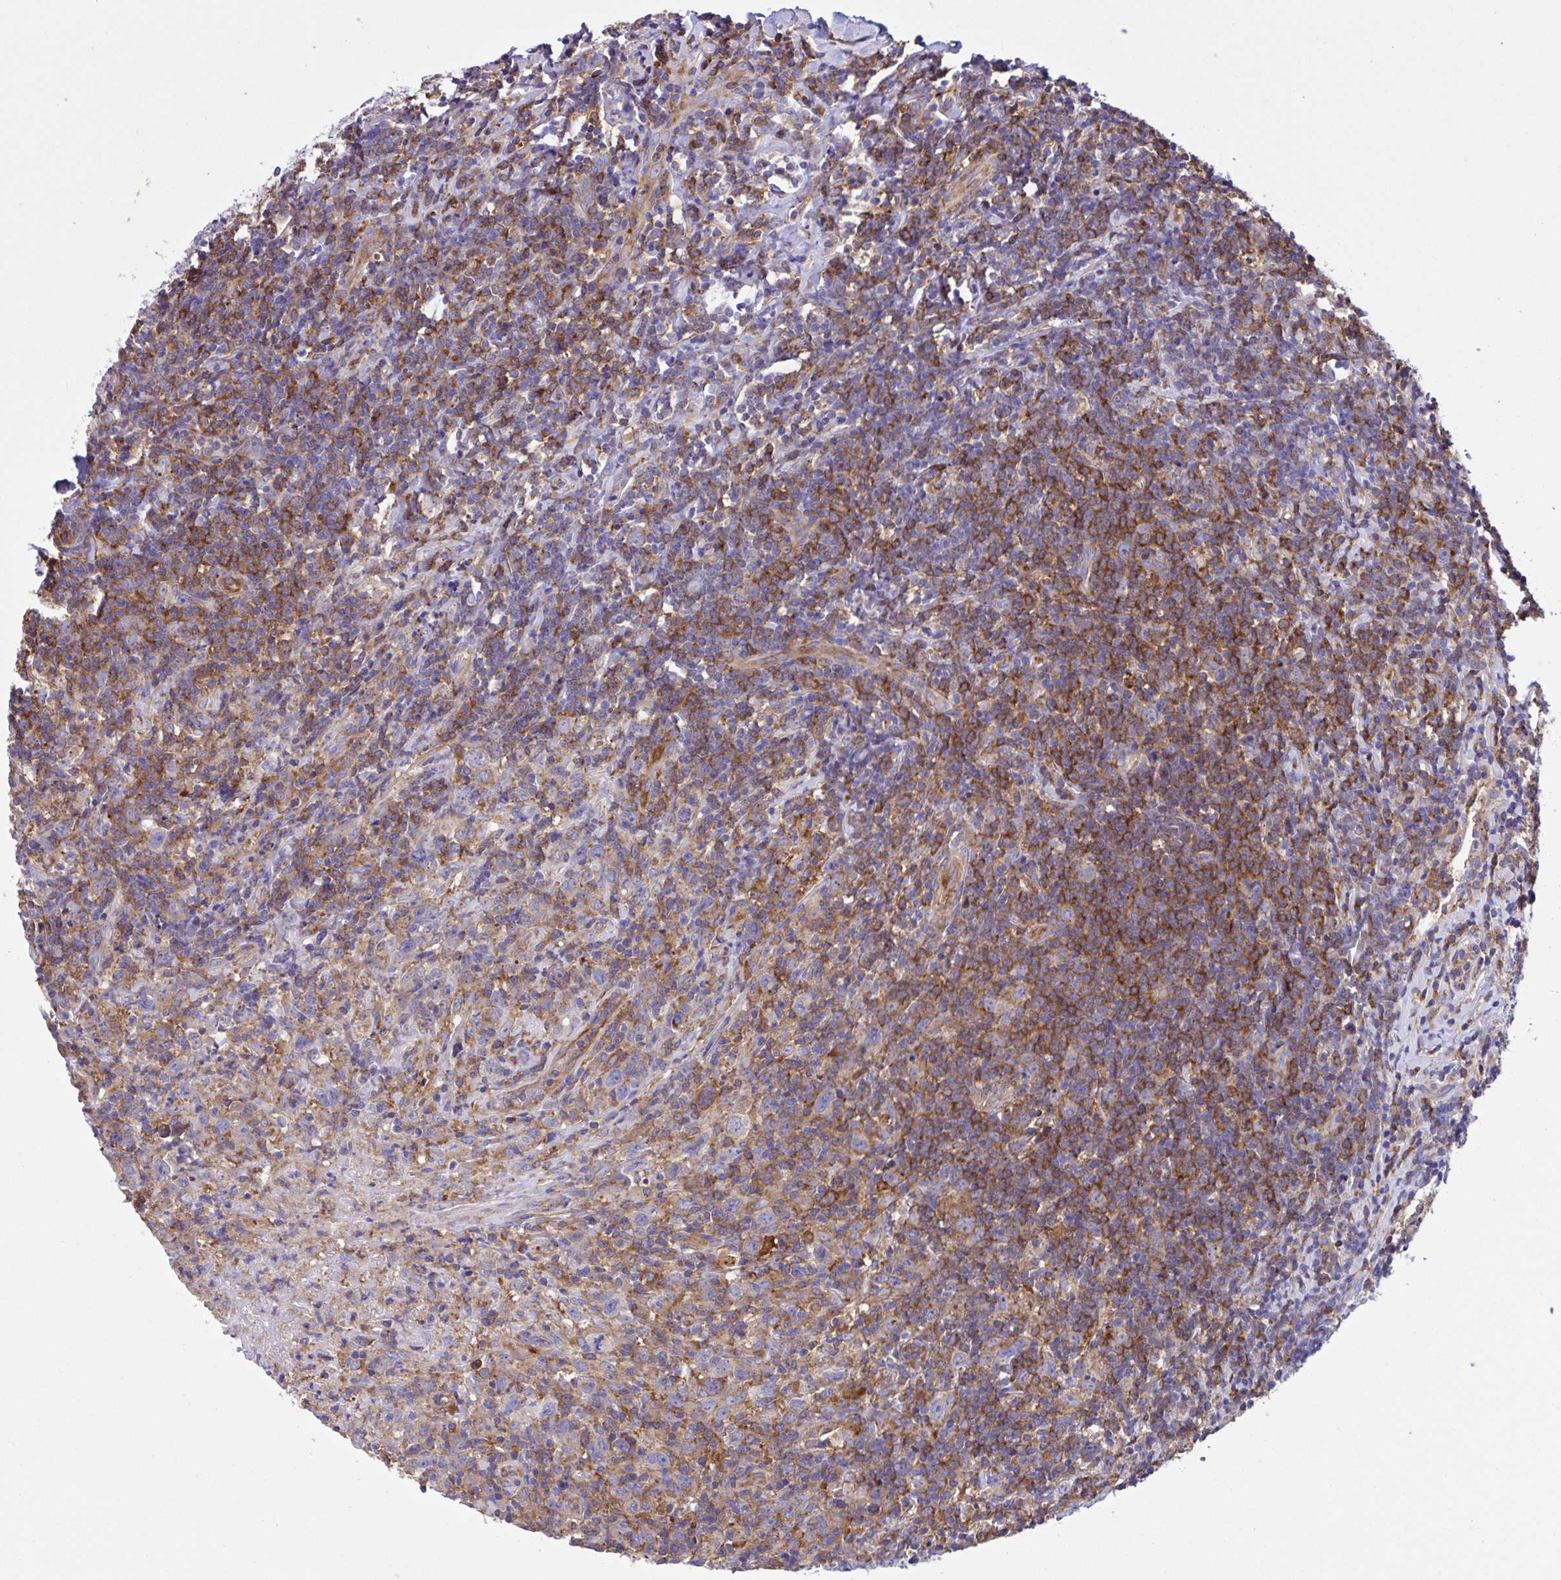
{"staining": {"intensity": "negative", "quantity": "none", "location": "none"}, "tissue": "lymphoma", "cell_type": "Tumor cells", "image_type": "cancer", "snomed": [{"axis": "morphology", "description": "Hodgkin's disease, NOS"}, {"axis": "topography", "description": "Lymph node"}], "caption": "This histopathology image is of Hodgkin's disease stained with immunohistochemistry to label a protein in brown with the nuclei are counter-stained blue. There is no expression in tumor cells.", "gene": "OR51M1", "patient": {"sex": "female", "age": 18}}